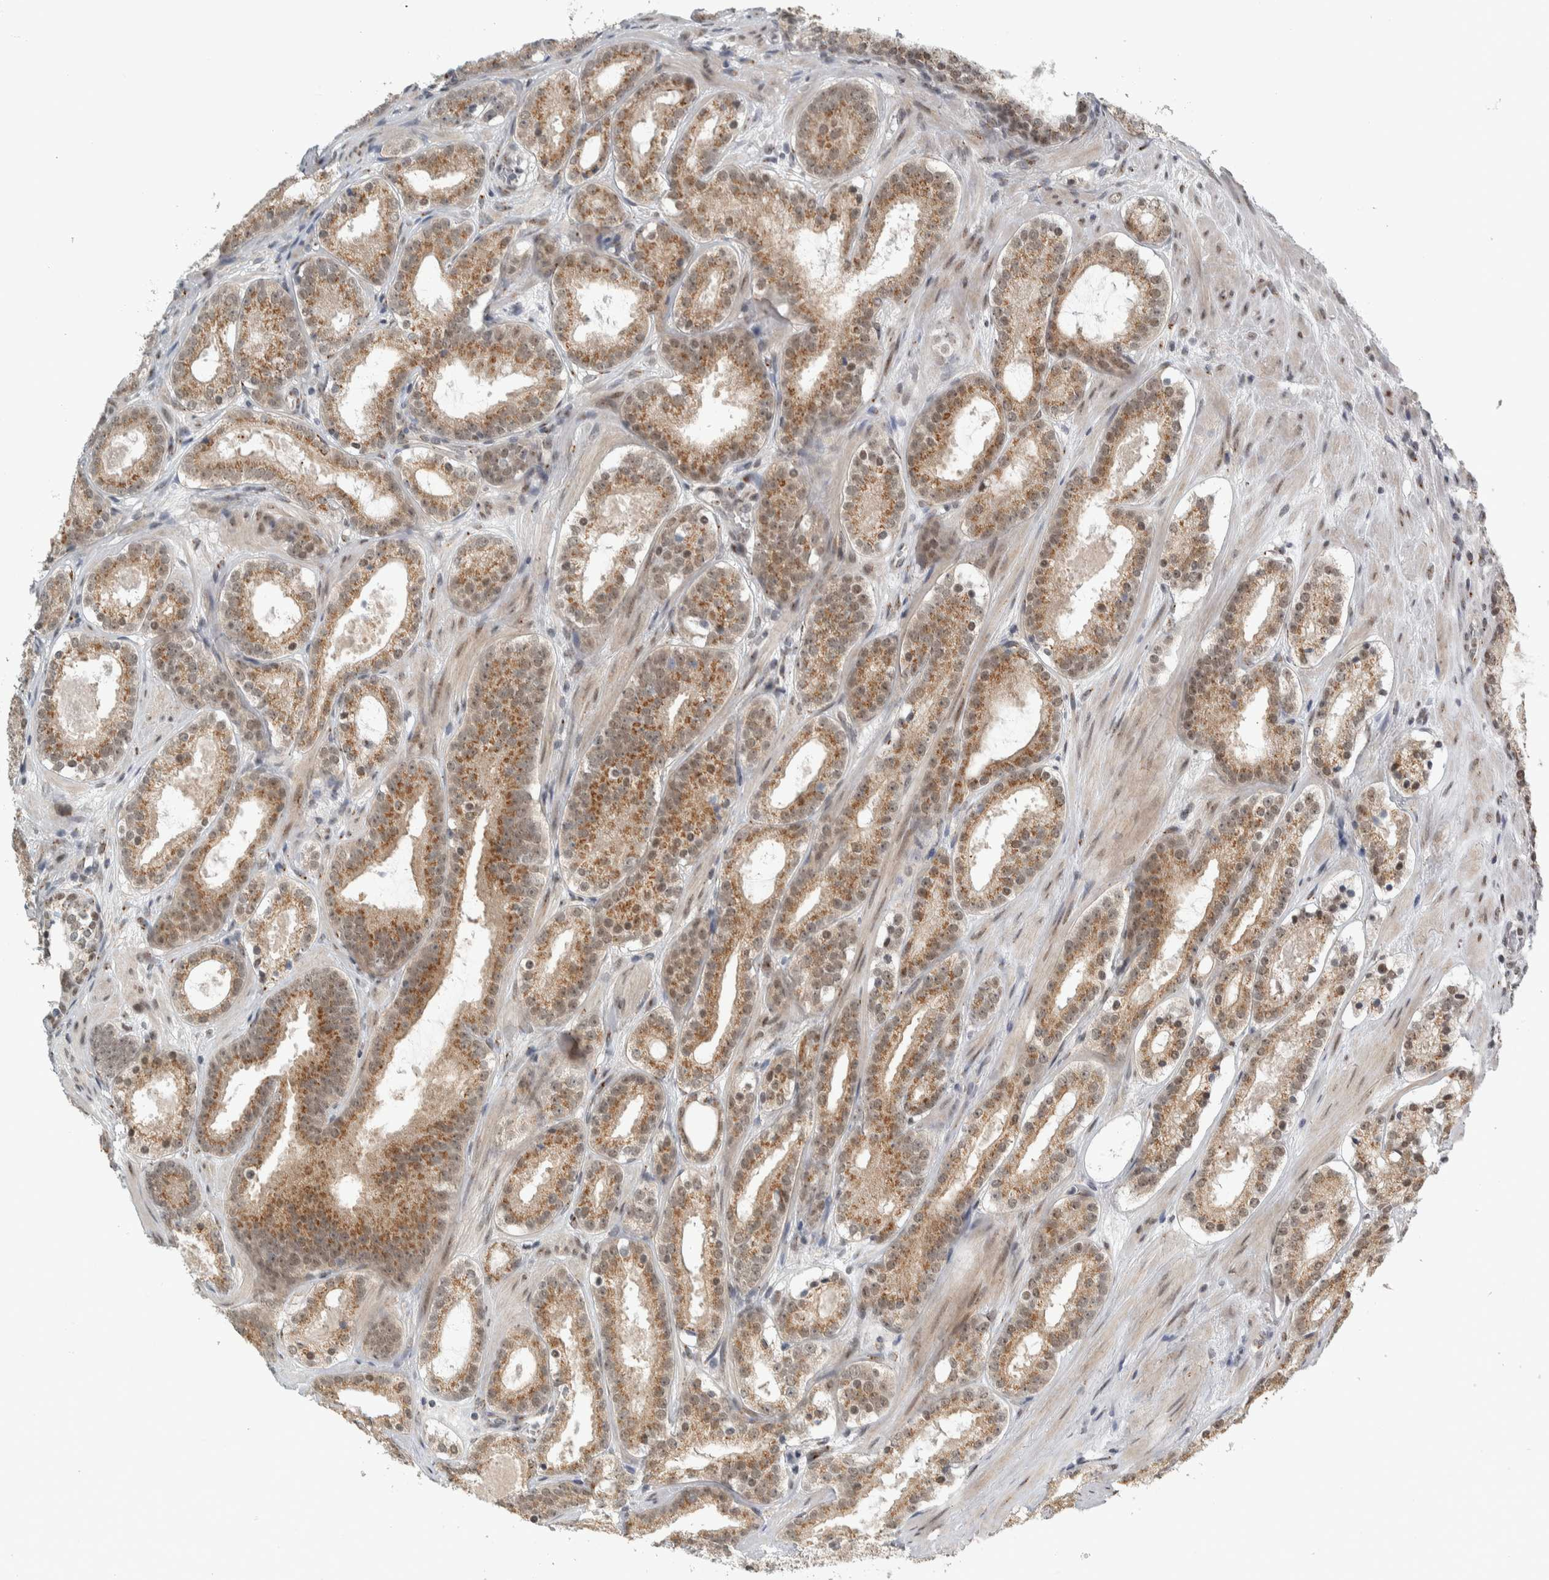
{"staining": {"intensity": "moderate", "quantity": ">75%", "location": "cytoplasmic/membranous"}, "tissue": "prostate cancer", "cell_type": "Tumor cells", "image_type": "cancer", "snomed": [{"axis": "morphology", "description": "Adenocarcinoma, Low grade"}, {"axis": "topography", "description": "Prostate"}], "caption": "A photomicrograph showing moderate cytoplasmic/membranous expression in about >75% of tumor cells in prostate cancer (low-grade adenocarcinoma), as visualized by brown immunohistochemical staining.", "gene": "ZMYND8", "patient": {"sex": "male", "age": 69}}